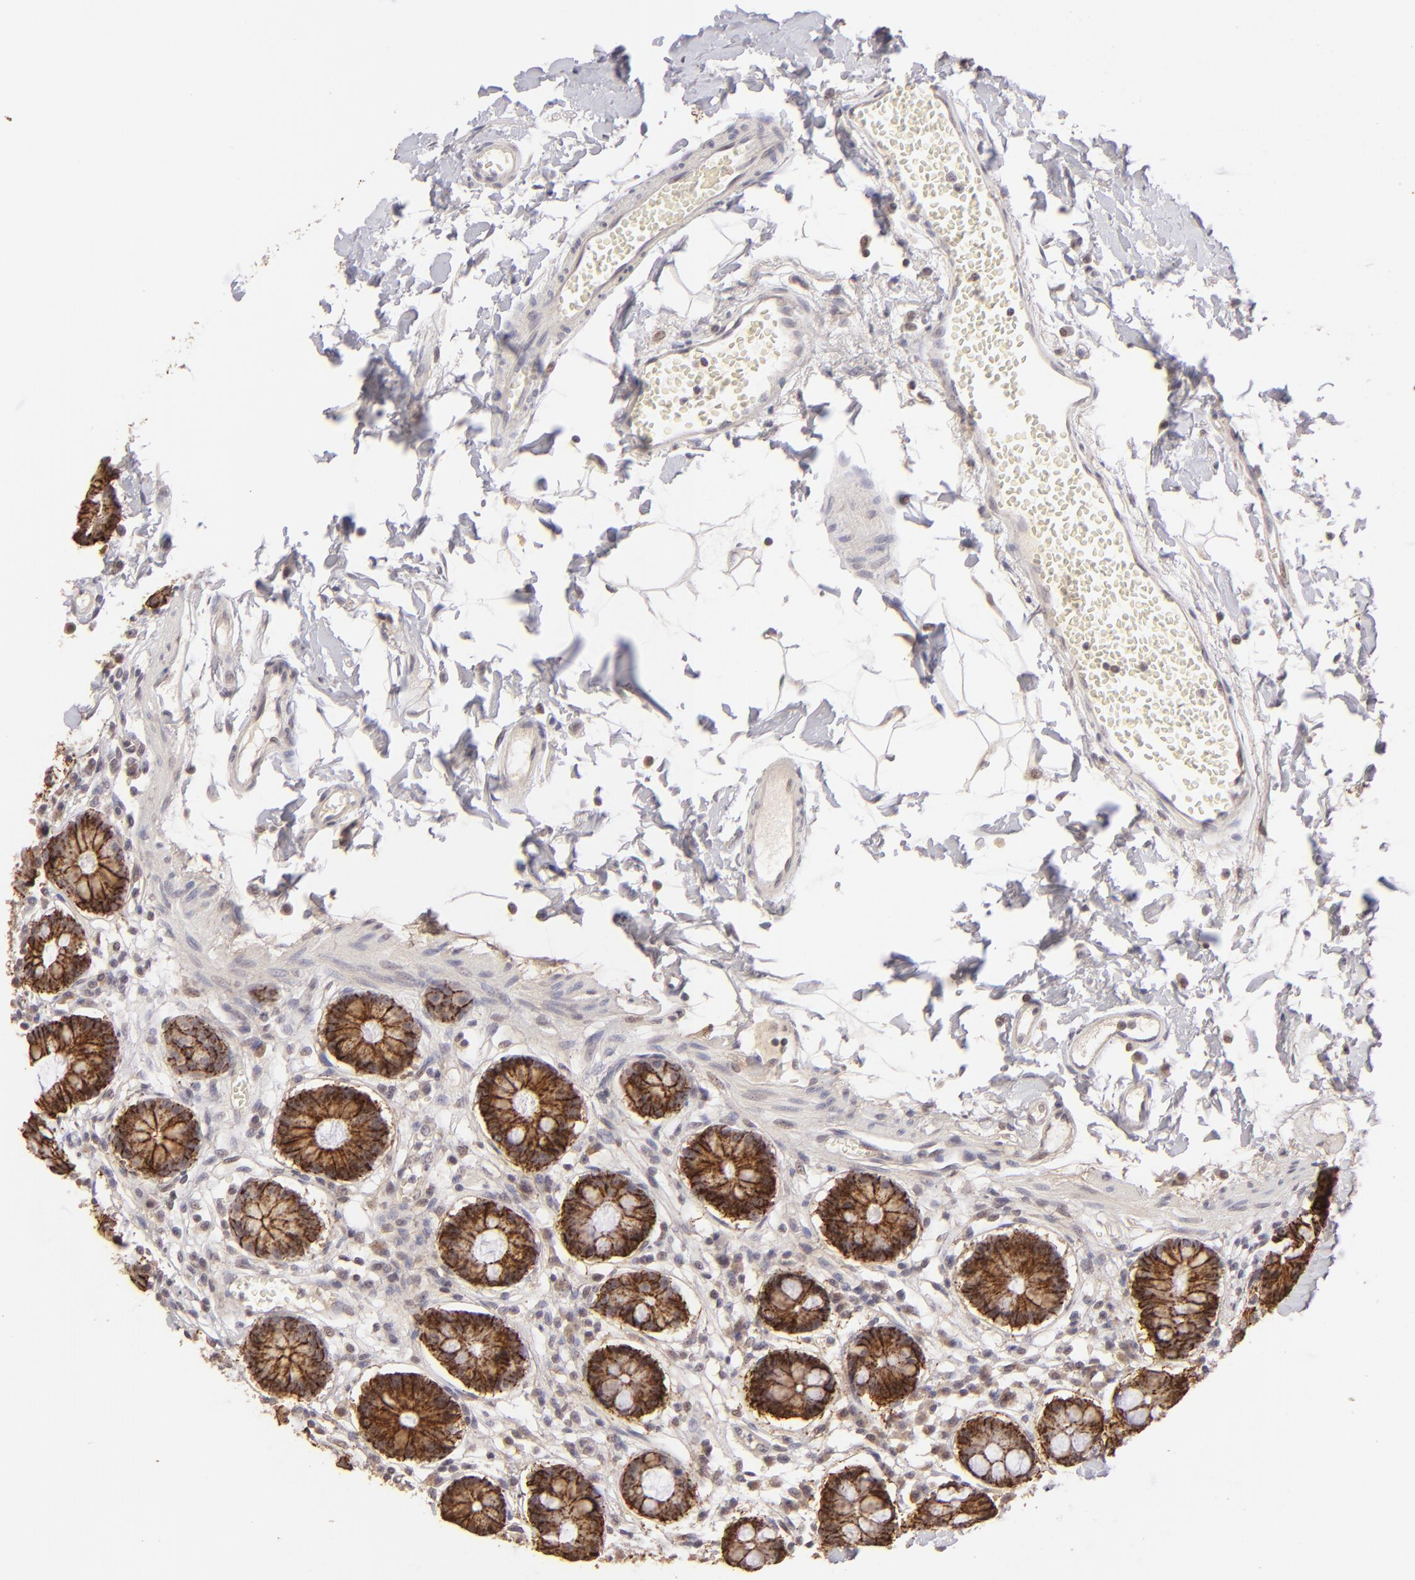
{"staining": {"intensity": "strong", "quantity": ">75%", "location": "cytoplasmic/membranous"}, "tissue": "small intestine", "cell_type": "Glandular cells", "image_type": "normal", "snomed": [{"axis": "morphology", "description": "Normal tissue, NOS"}, {"axis": "topography", "description": "Small intestine"}], "caption": "Immunohistochemistry (IHC) of normal human small intestine displays high levels of strong cytoplasmic/membranous positivity in about >75% of glandular cells. (DAB (3,3'-diaminobenzidine) = brown stain, brightfield microscopy at high magnification).", "gene": "CLDN1", "patient": {"sex": "female", "age": 61}}